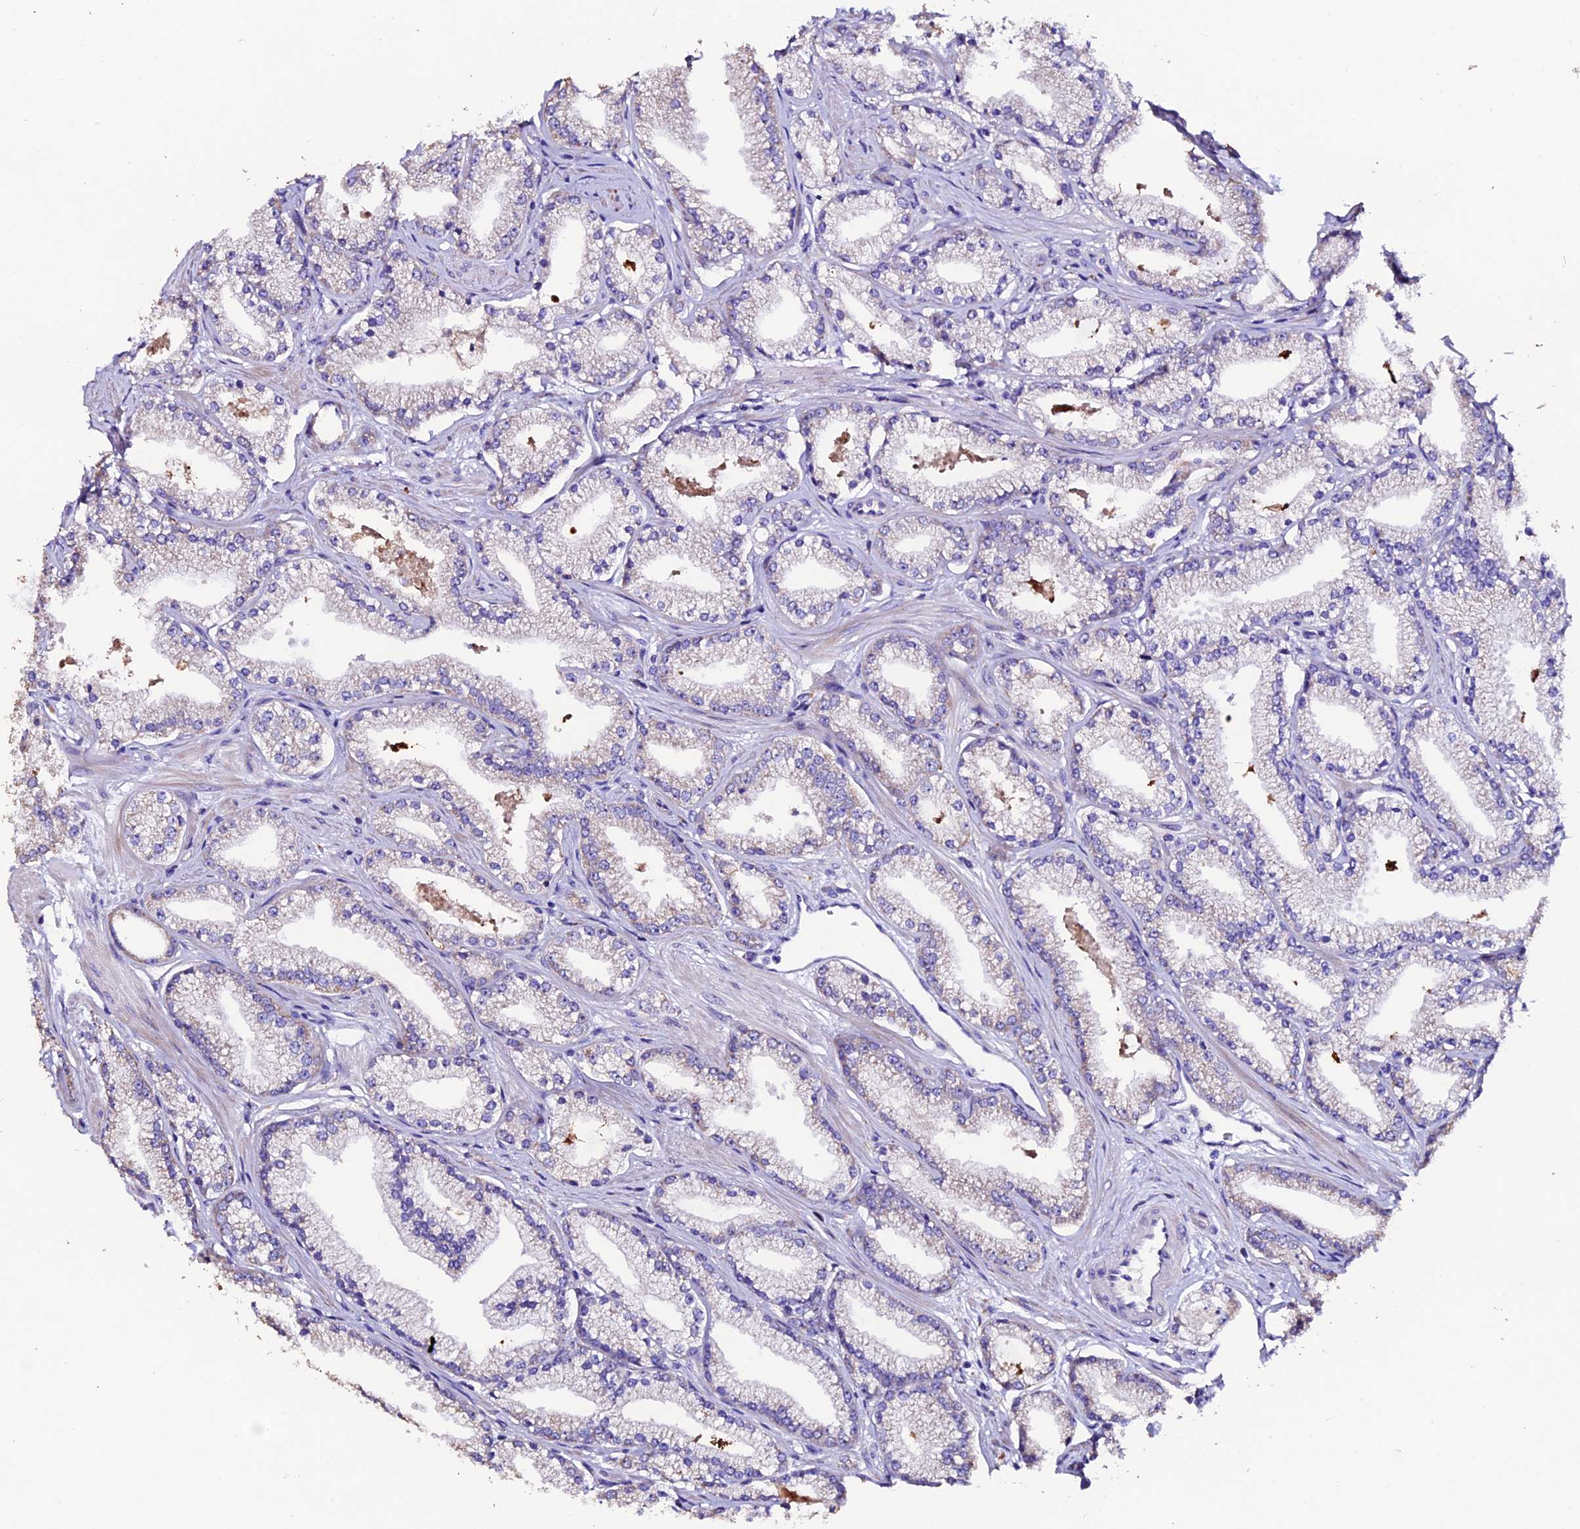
{"staining": {"intensity": "negative", "quantity": "none", "location": "none"}, "tissue": "prostate cancer", "cell_type": "Tumor cells", "image_type": "cancer", "snomed": [{"axis": "morphology", "description": "Adenocarcinoma, High grade"}, {"axis": "topography", "description": "Prostate"}], "caption": "Protein analysis of prostate cancer (high-grade adenocarcinoma) reveals no significant expression in tumor cells.", "gene": "FBXW9", "patient": {"sex": "male", "age": 67}}